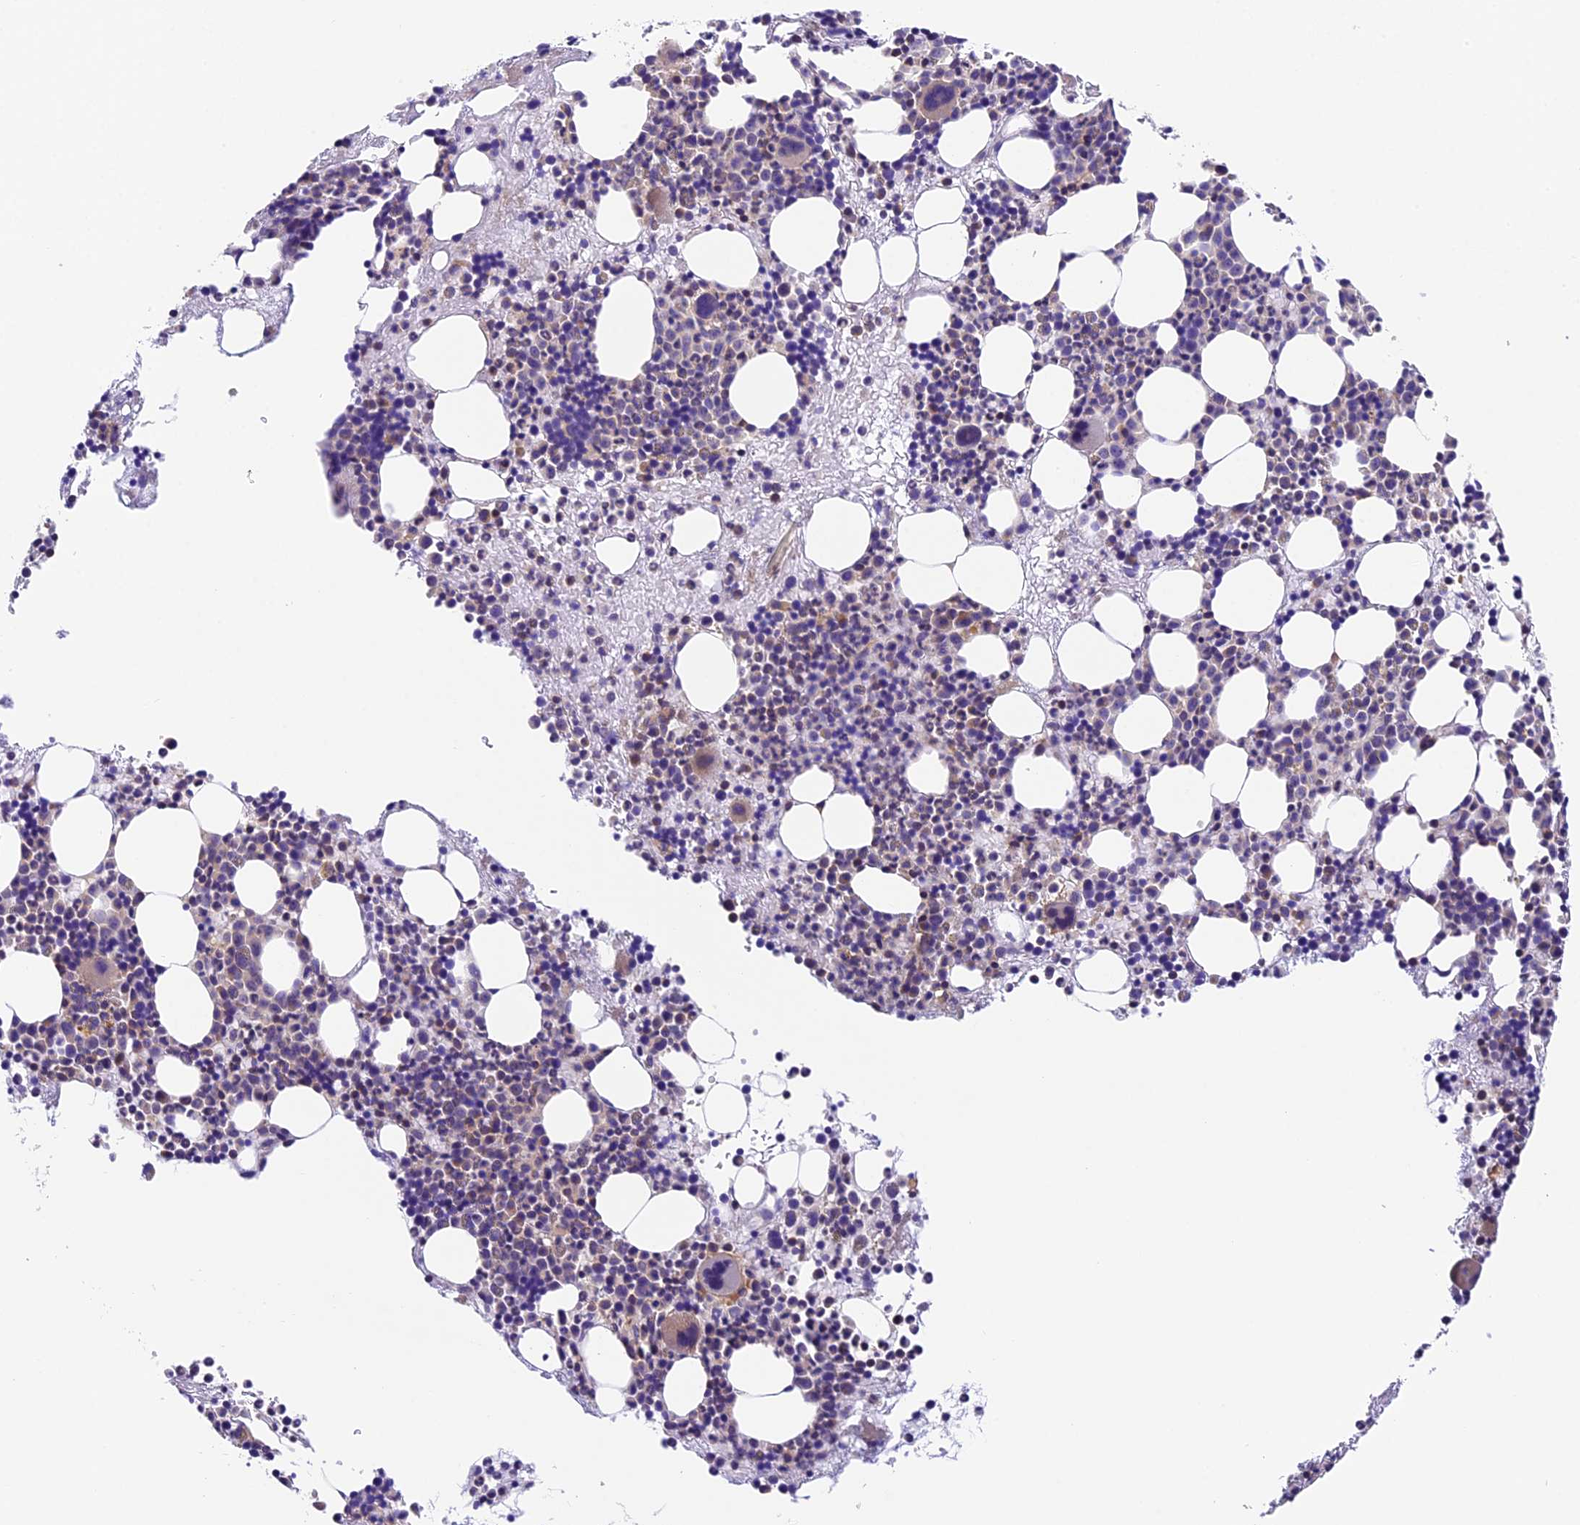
{"staining": {"intensity": "moderate", "quantity": "<25%", "location": "cytoplasmic/membranous"}, "tissue": "bone marrow", "cell_type": "Hematopoietic cells", "image_type": "normal", "snomed": [{"axis": "morphology", "description": "Normal tissue, NOS"}, {"axis": "topography", "description": "Bone marrow"}], "caption": "High-power microscopy captured an immunohistochemistry (IHC) photomicrograph of unremarkable bone marrow, revealing moderate cytoplasmic/membranous expression in approximately <25% of hematopoietic cells.", "gene": "TBC1D1", "patient": {"sex": "male", "age": 51}}